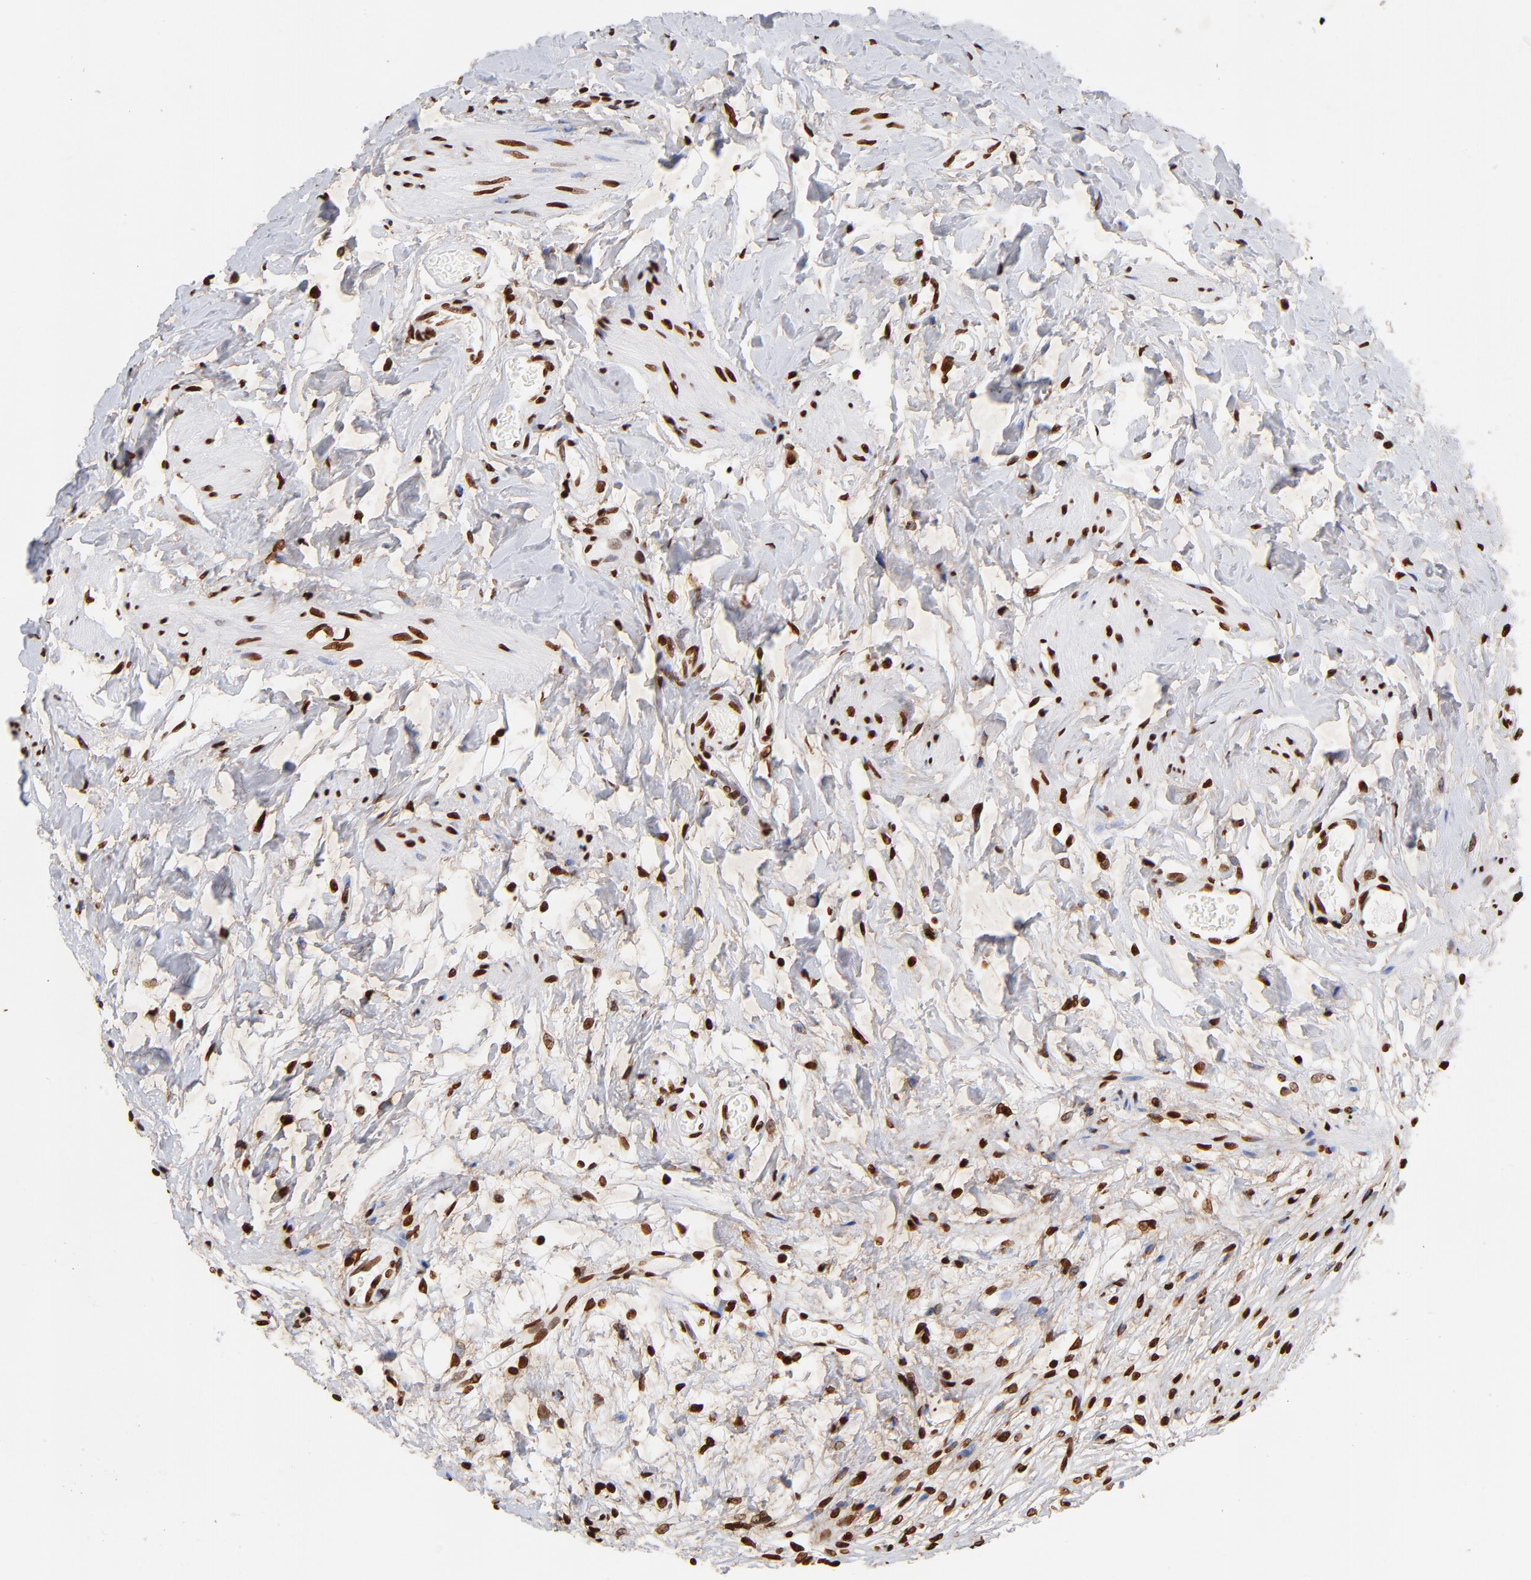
{"staining": {"intensity": "strong", "quantity": ">75%", "location": "nuclear"}, "tissue": "urinary bladder", "cell_type": "Urothelial cells", "image_type": "normal", "snomed": [{"axis": "morphology", "description": "Normal tissue, NOS"}, {"axis": "topography", "description": "Urinary bladder"}], "caption": "High-power microscopy captured an immunohistochemistry (IHC) photomicrograph of normal urinary bladder, revealing strong nuclear expression in about >75% of urothelial cells. The staining is performed using DAB (3,3'-diaminobenzidine) brown chromogen to label protein expression. The nuclei are counter-stained blue using hematoxylin.", "gene": "FBH1", "patient": {"sex": "female", "age": 80}}